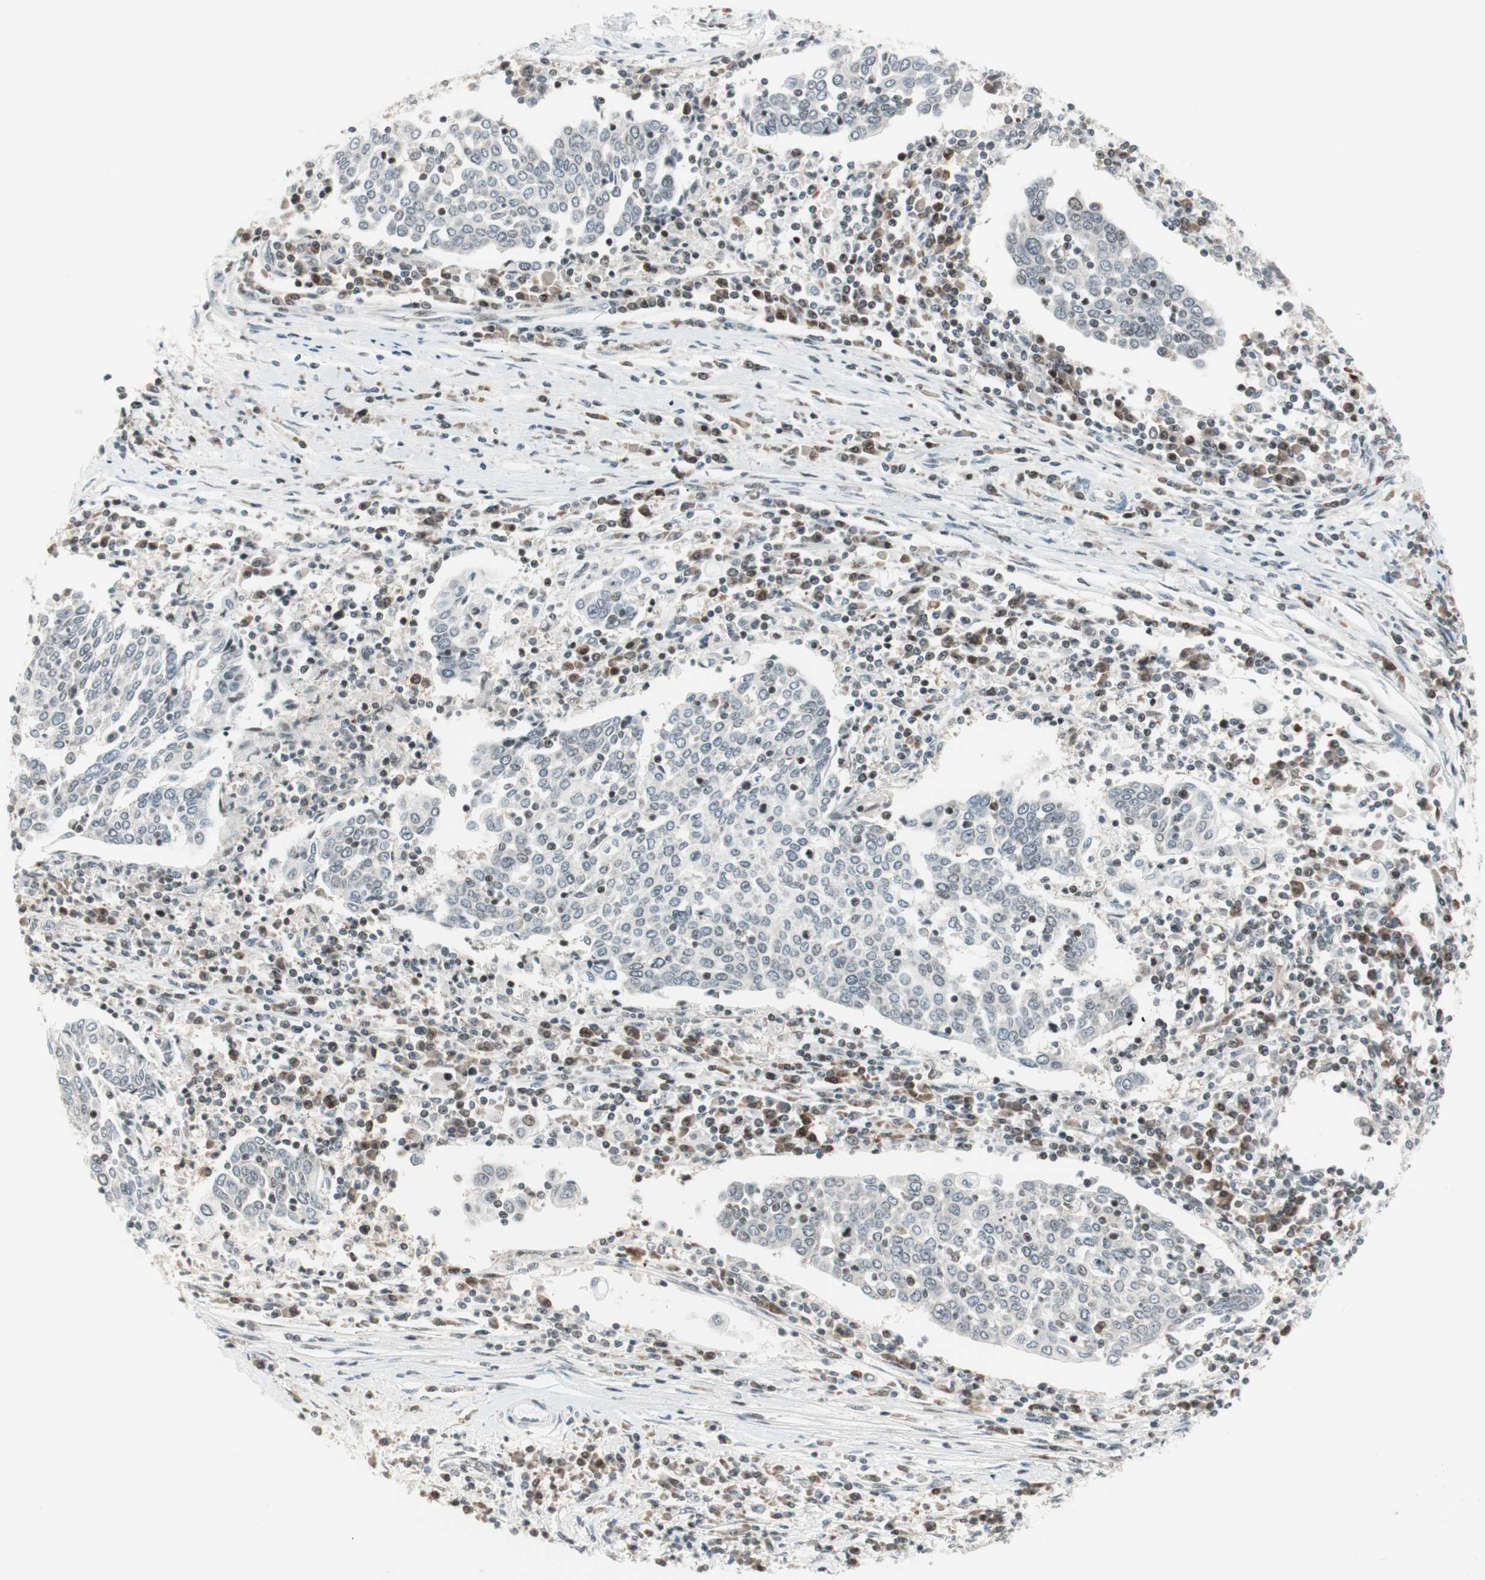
{"staining": {"intensity": "negative", "quantity": "none", "location": "none"}, "tissue": "cervical cancer", "cell_type": "Tumor cells", "image_type": "cancer", "snomed": [{"axis": "morphology", "description": "Squamous cell carcinoma, NOS"}, {"axis": "topography", "description": "Cervix"}], "caption": "A photomicrograph of cervical cancer (squamous cell carcinoma) stained for a protein shows no brown staining in tumor cells.", "gene": "TPT1", "patient": {"sex": "female", "age": 40}}